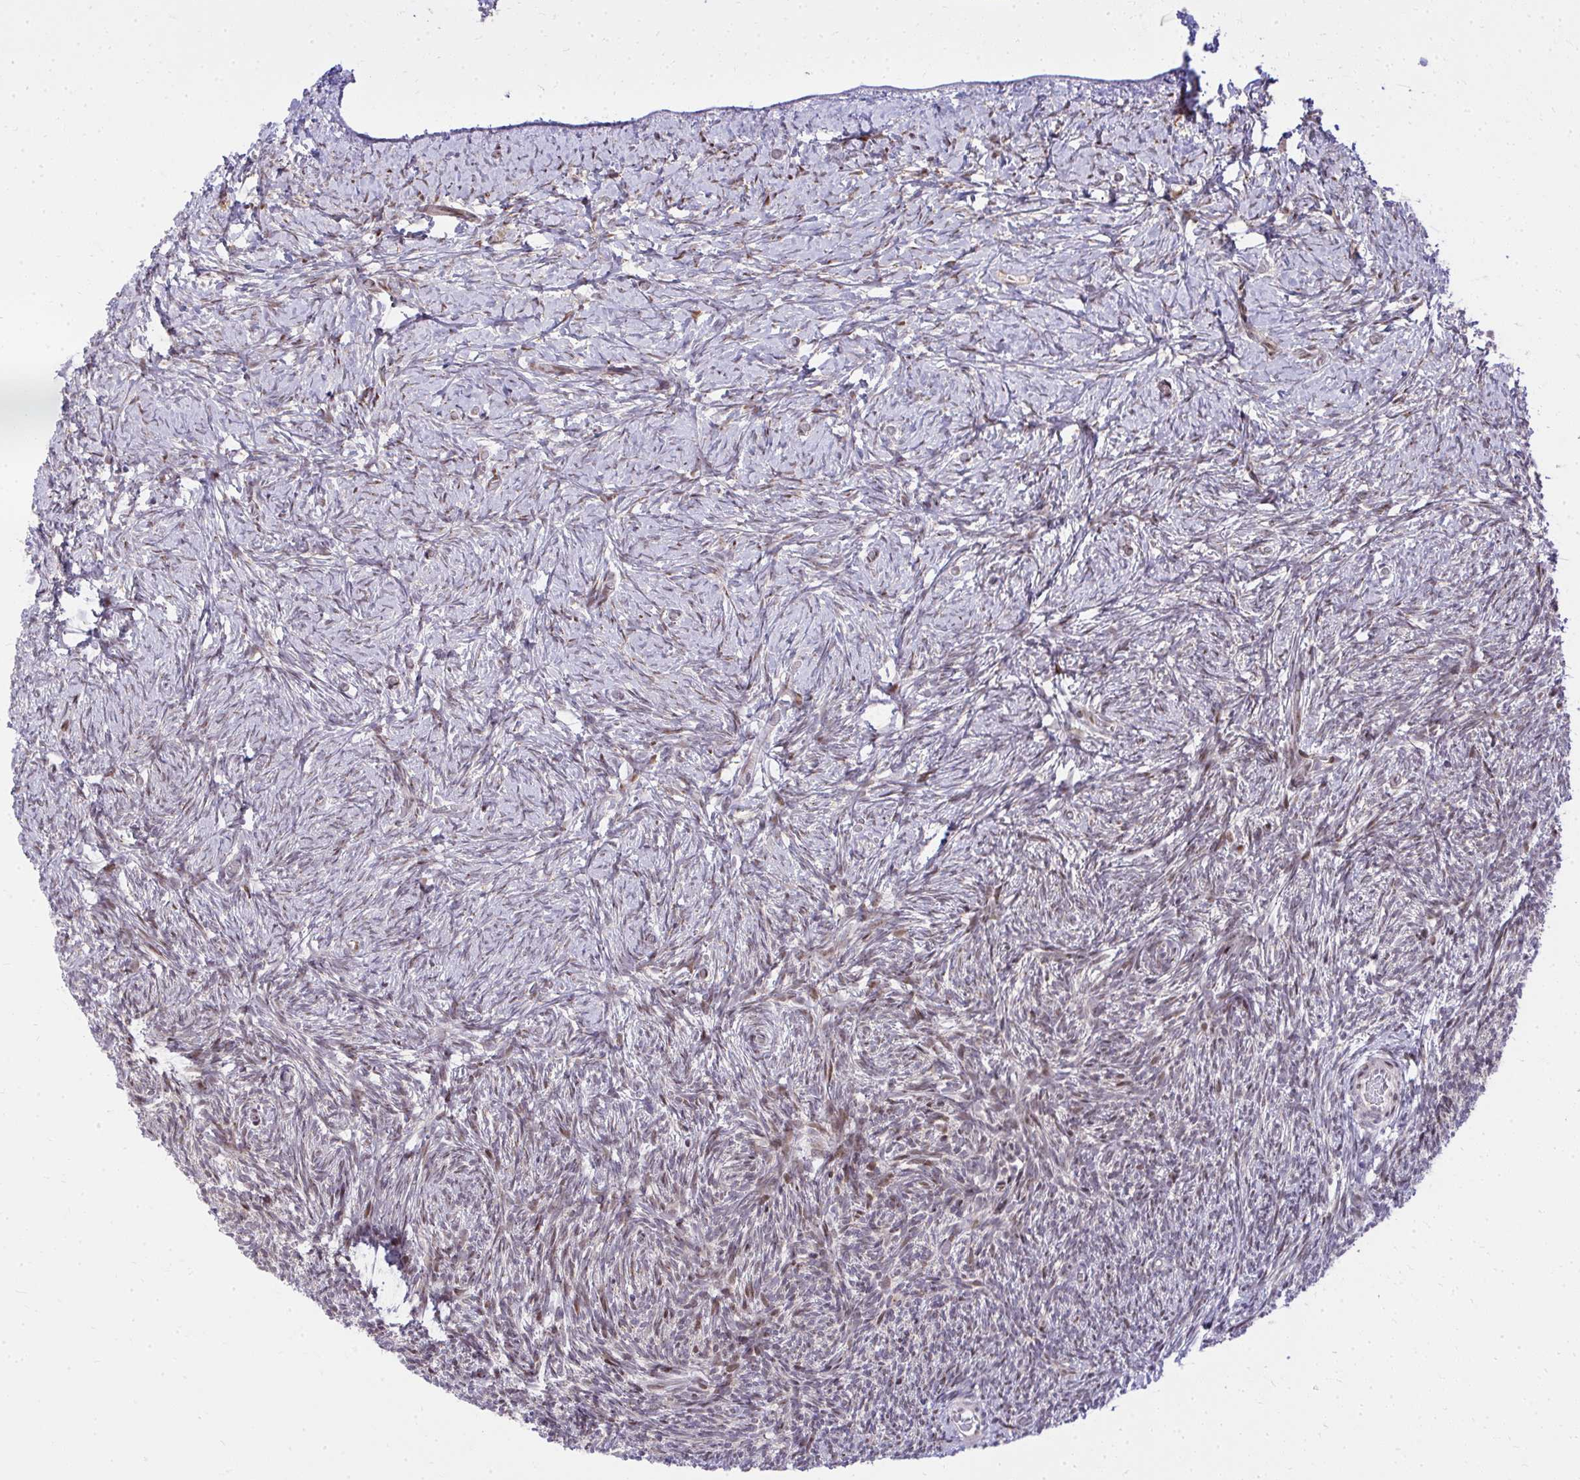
{"staining": {"intensity": "weak", "quantity": ">75%", "location": "cytoplasmic/membranous"}, "tissue": "ovary", "cell_type": "Follicle cells", "image_type": "normal", "snomed": [{"axis": "morphology", "description": "Normal tissue, NOS"}, {"axis": "topography", "description": "Ovary"}], "caption": "The histopathology image shows staining of unremarkable ovary, revealing weak cytoplasmic/membranous protein expression (brown color) within follicle cells.", "gene": "PIGY", "patient": {"sex": "female", "age": 39}}